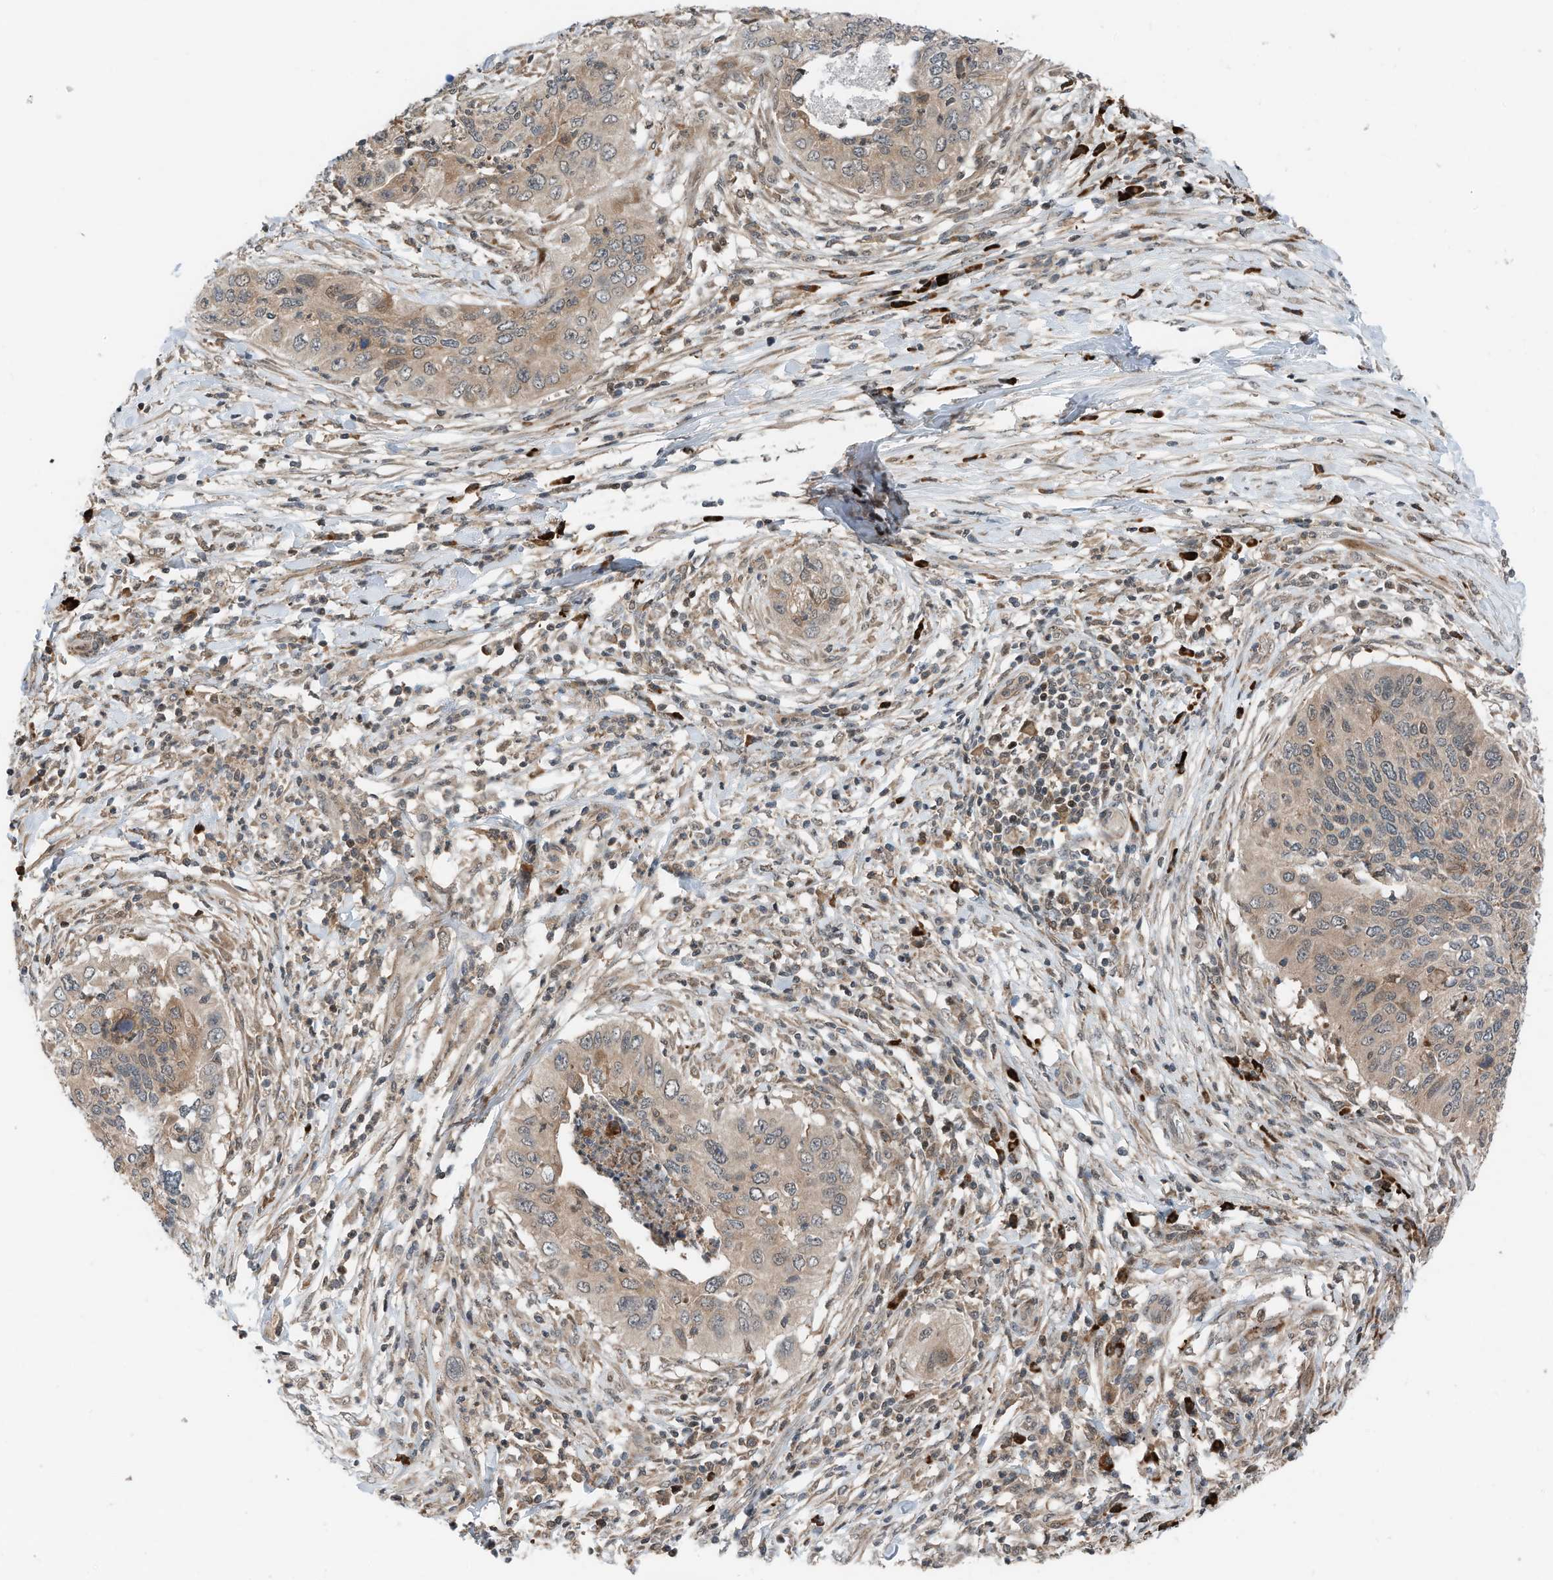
{"staining": {"intensity": "weak", "quantity": "25%-75%", "location": "cytoplasmic/membranous"}, "tissue": "cervical cancer", "cell_type": "Tumor cells", "image_type": "cancer", "snomed": [{"axis": "morphology", "description": "Squamous cell carcinoma, NOS"}, {"axis": "topography", "description": "Cervix"}], "caption": "Protein analysis of cervical squamous cell carcinoma tissue demonstrates weak cytoplasmic/membranous staining in approximately 25%-75% of tumor cells.", "gene": "RMND1", "patient": {"sex": "female", "age": 38}}